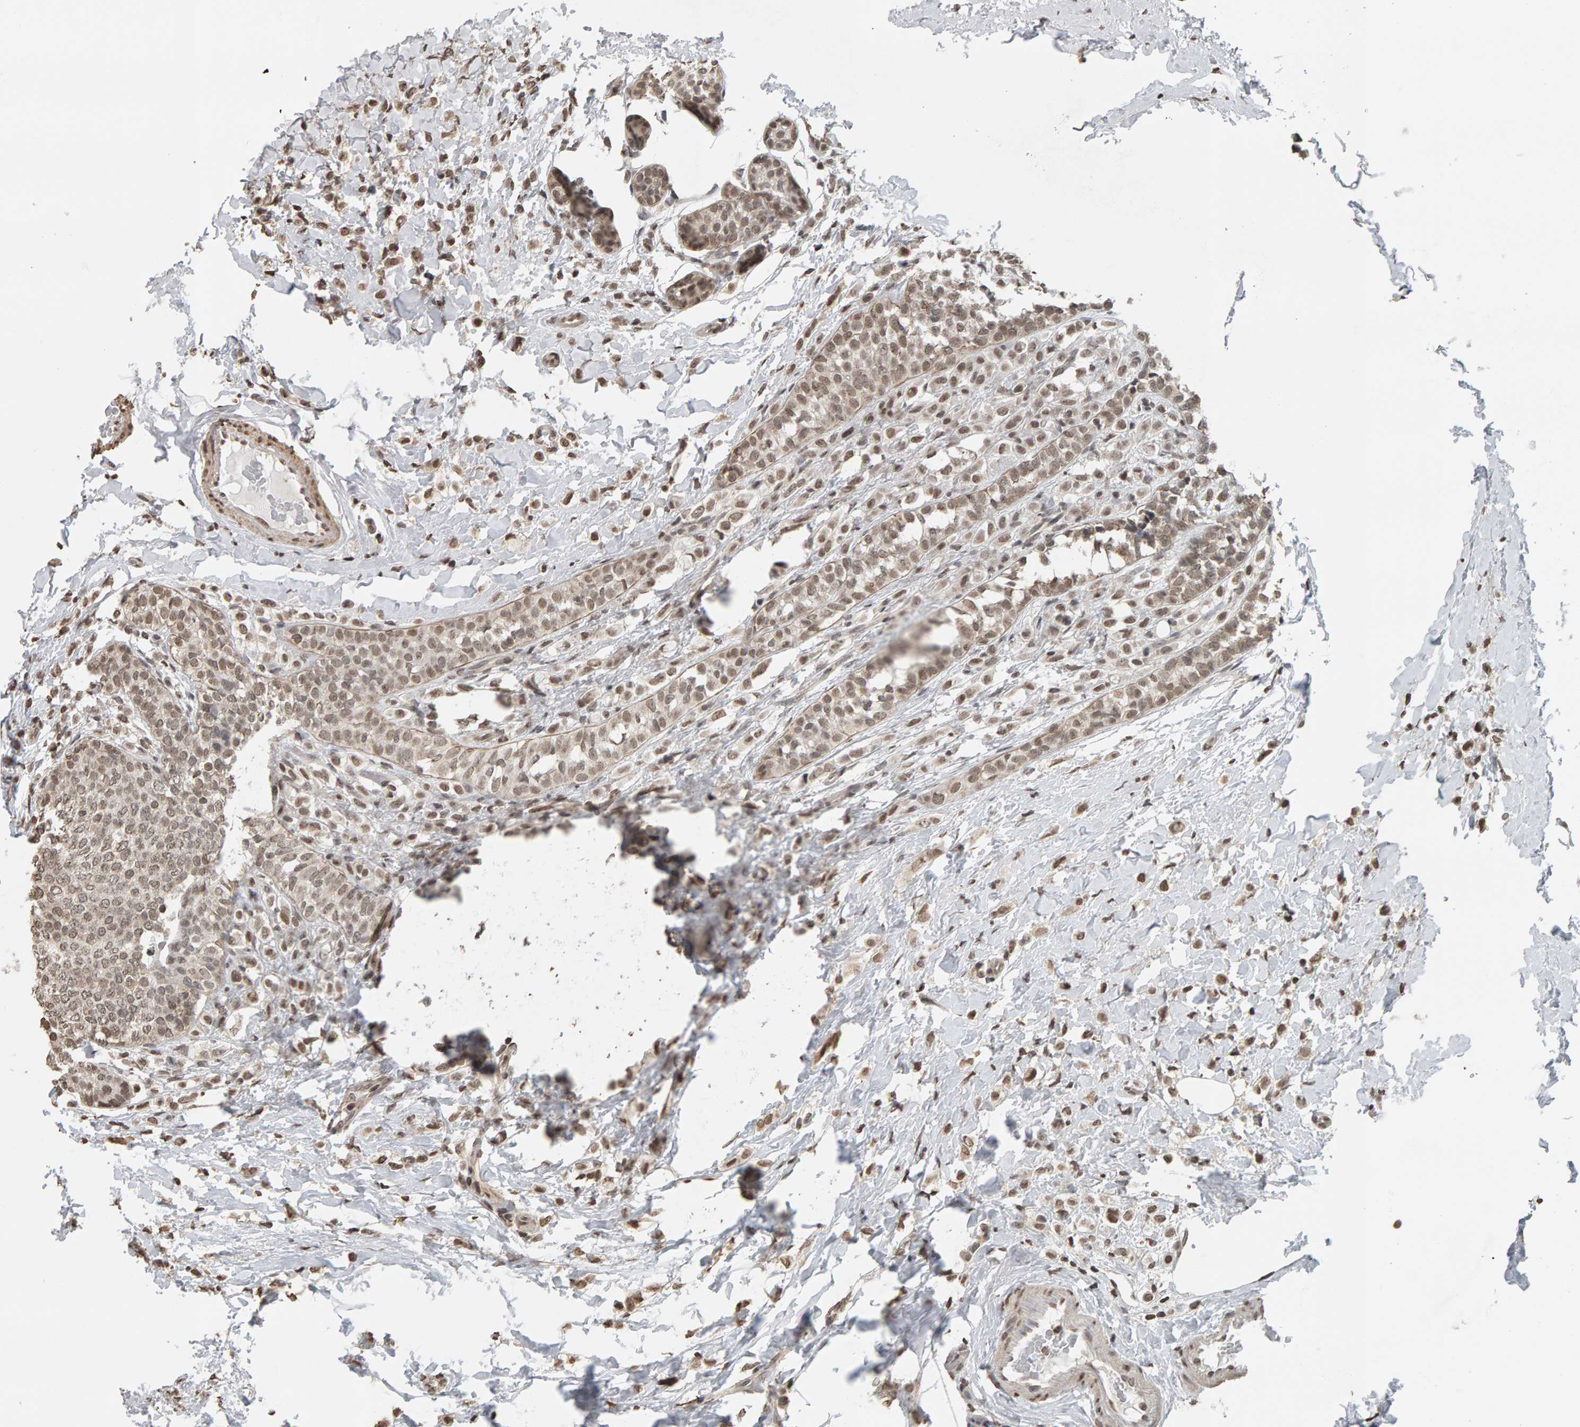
{"staining": {"intensity": "moderate", "quantity": ">75%", "location": "nuclear"}, "tissue": "breast cancer", "cell_type": "Tumor cells", "image_type": "cancer", "snomed": [{"axis": "morphology", "description": "Lobular carcinoma"}, {"axis": "topography", "description": "Breast"}], "caption": "This image reveals immunohistochemistry staining of breast cancer, with medium moderate nuclear staining in about >75% of tumor cells.", "gene": "AFF4", "patient": {"sex": "female", "age": 50}}